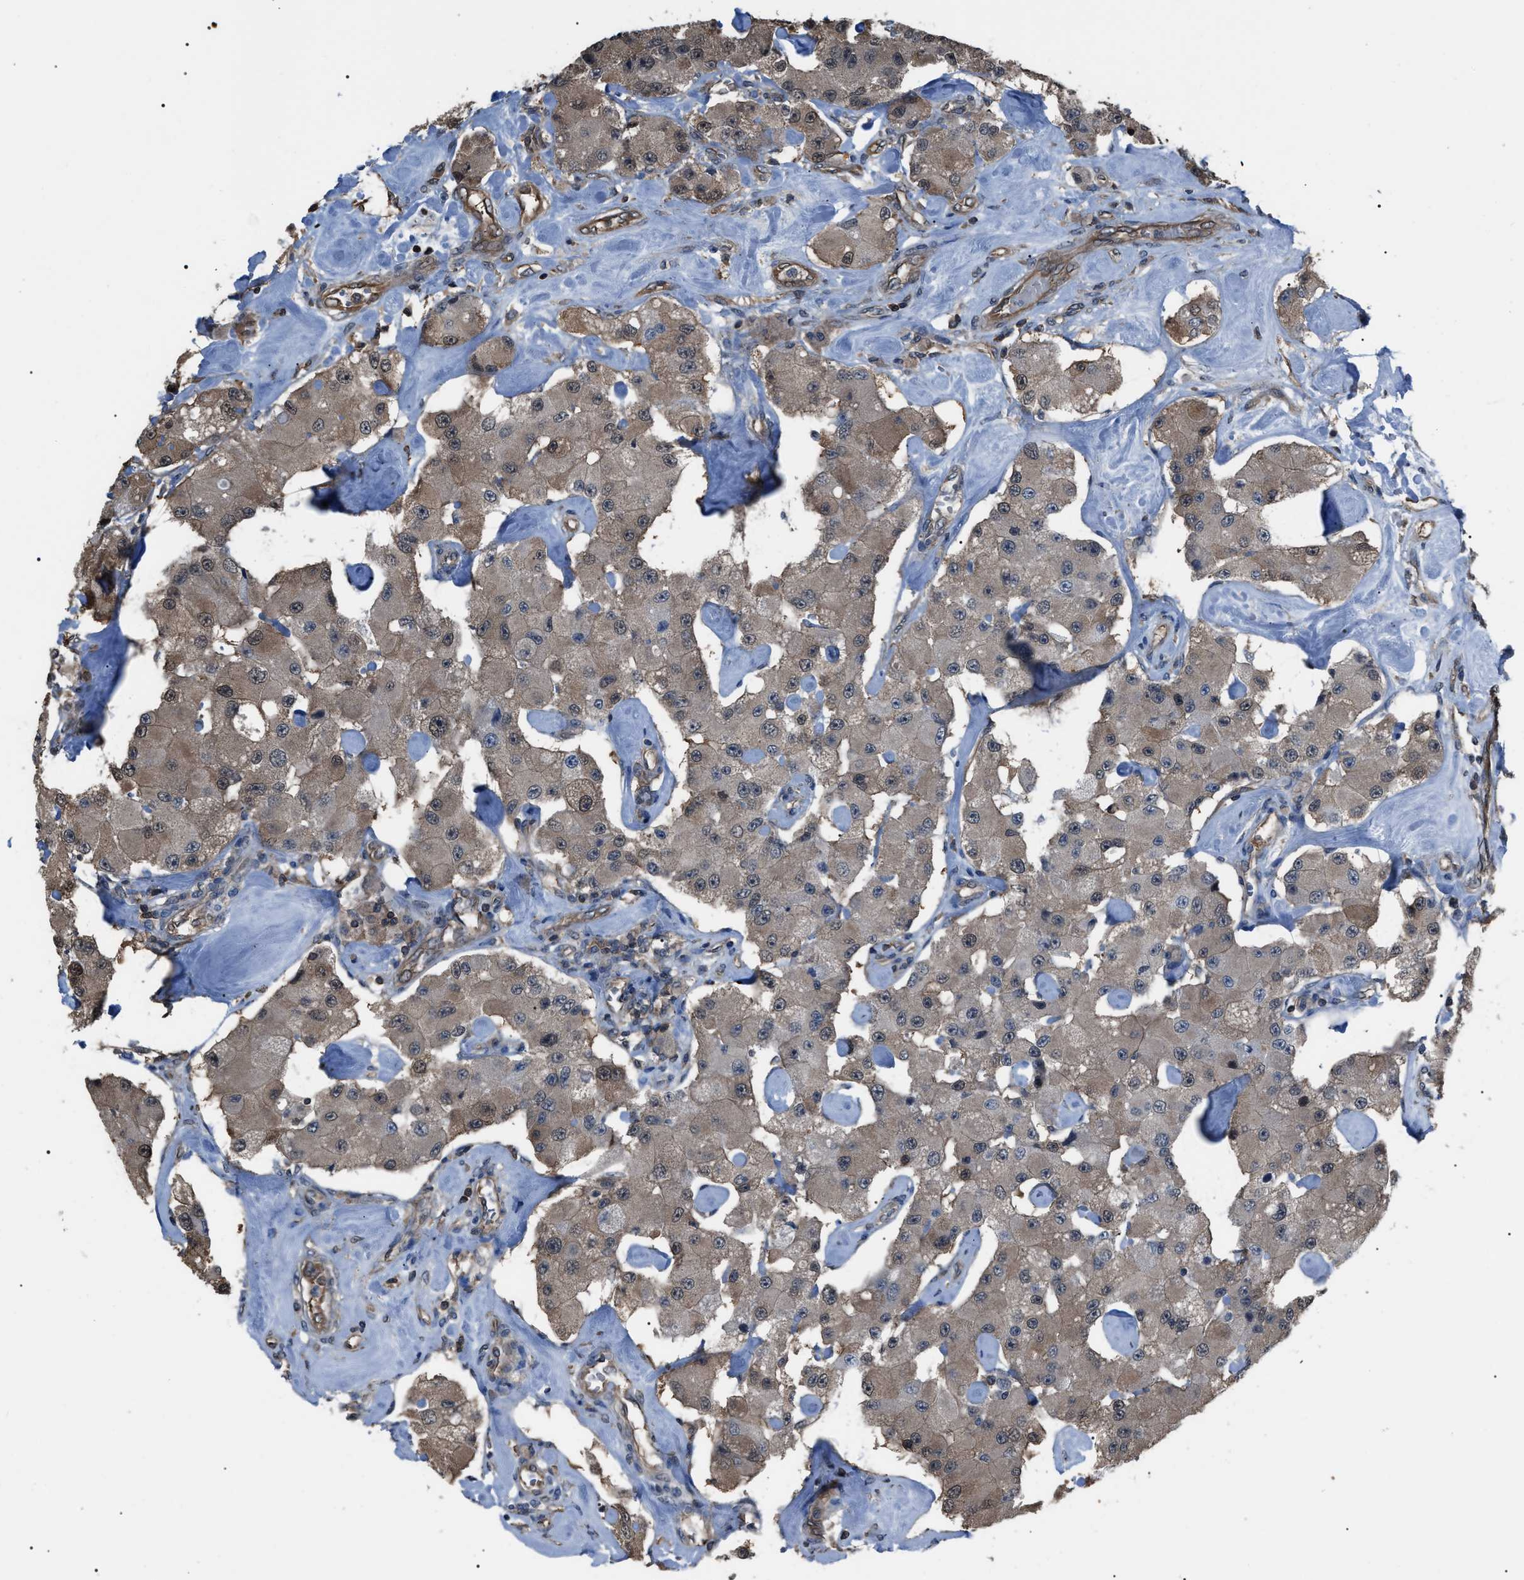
{"staining": {"intensity": "weak", "quantity": "<25%", "location": "cytoplasmic/membranous"}, "tissue": "carcinoid", "cell_type": "Tumor cells", "image_type": "cancer", "snomed": [{"axis": "morphology", "description": "Carcinoid, malignant, NOS"}, {"axis": "topography", "description": "Pancreas"}], "caption": "The photomicrograph reveals no staining of tumor cells in carcinoid.", "gene": "PDCD5", "patient": {"sex": "male", "age": 41}}